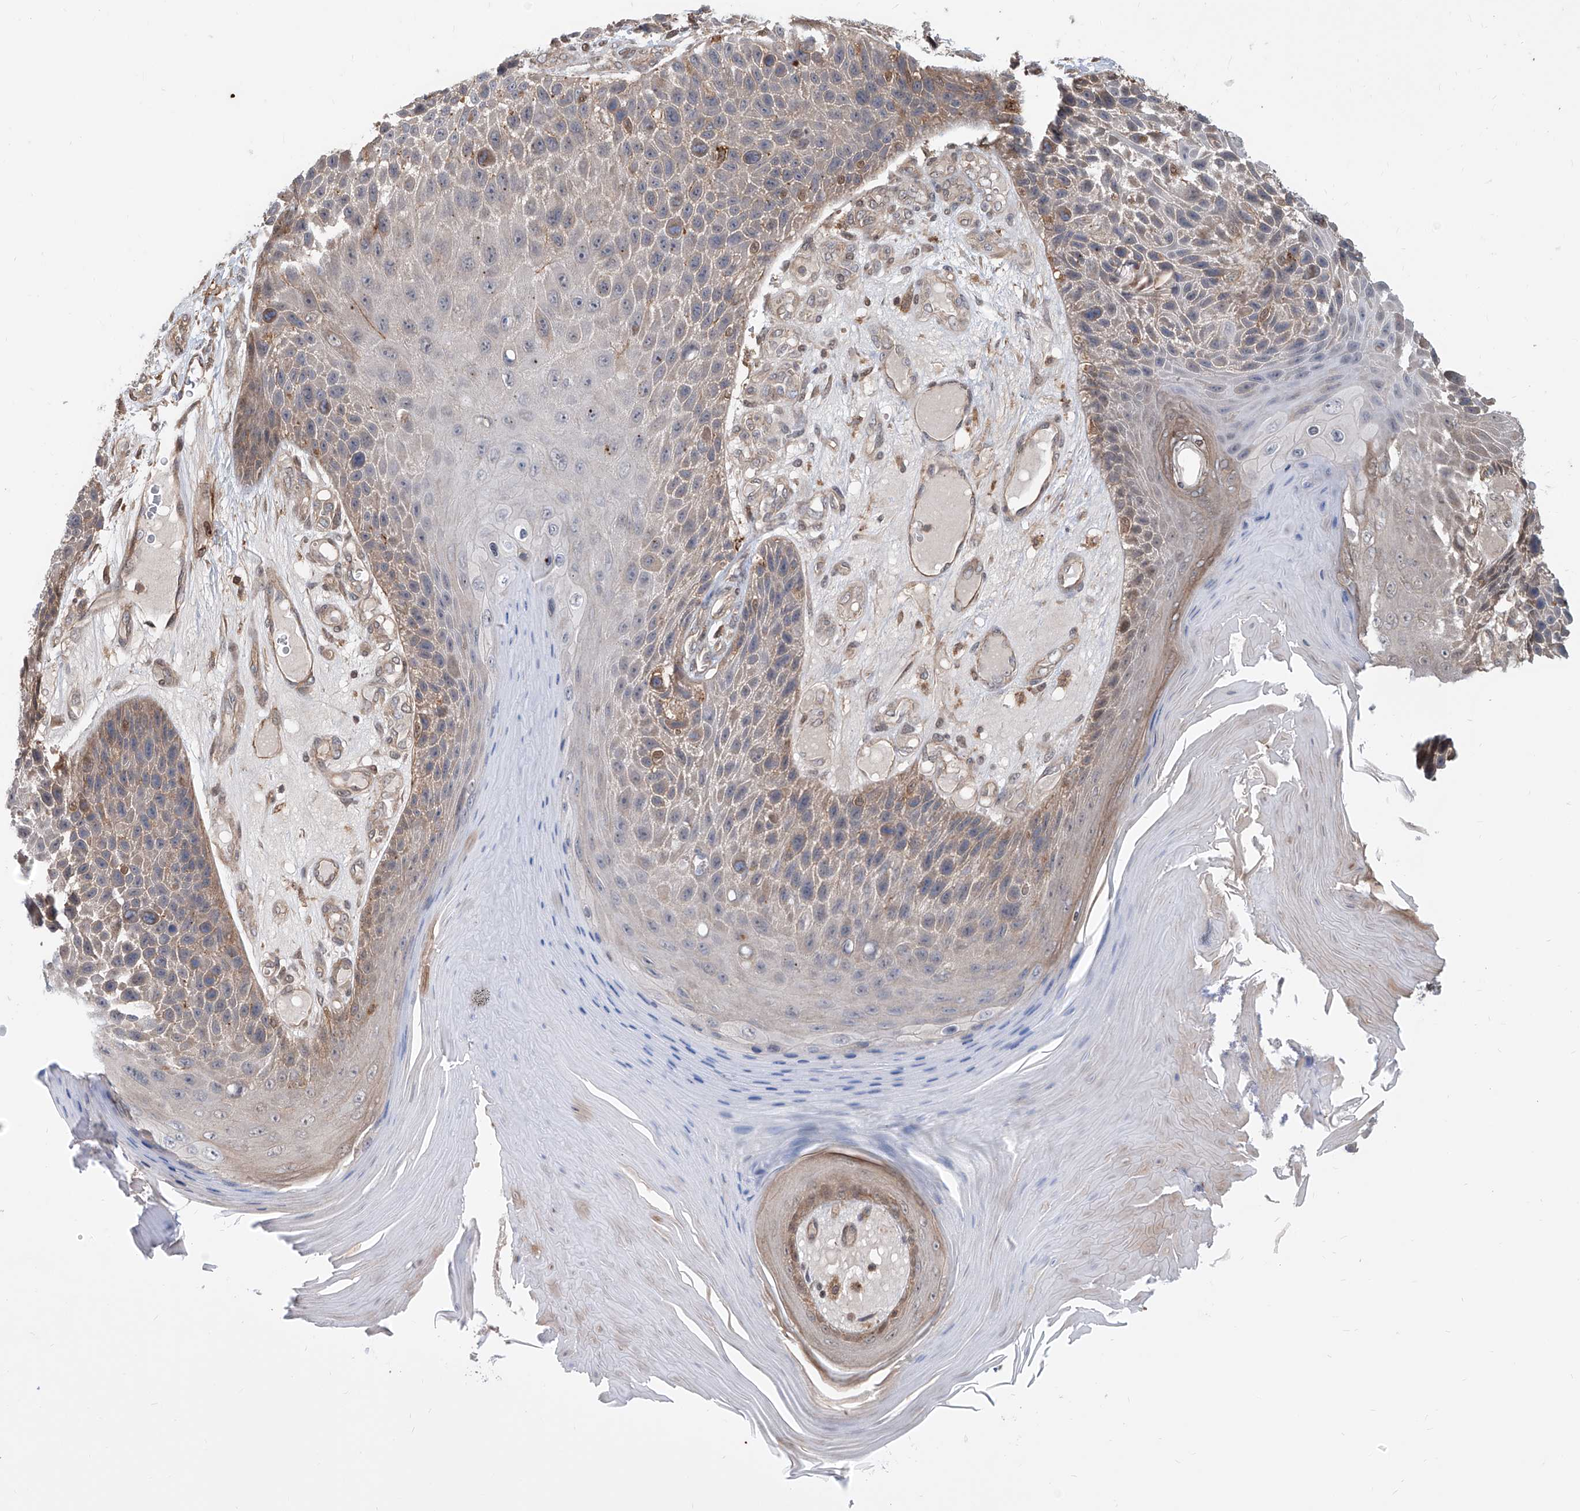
{"staining": {"intensity": "weak", "quantity": "<25%", "location": "cytoplasmic/membranous"}, "tissue": "skin cancer", "cell_type": "Tumor cells", "image_type": "cancer", "snomed": [{"axis": "morphology", "description": "Squamous cell carcinoma, NOS"}, {"axis": "topography", "description": "Skin"}], "caption": "Image shows no significant protein expression in tumor cells of squamous cell carcinoma (skin).", "gene": "HOXC8", "patient": {"sex": "female", "age": 88}}